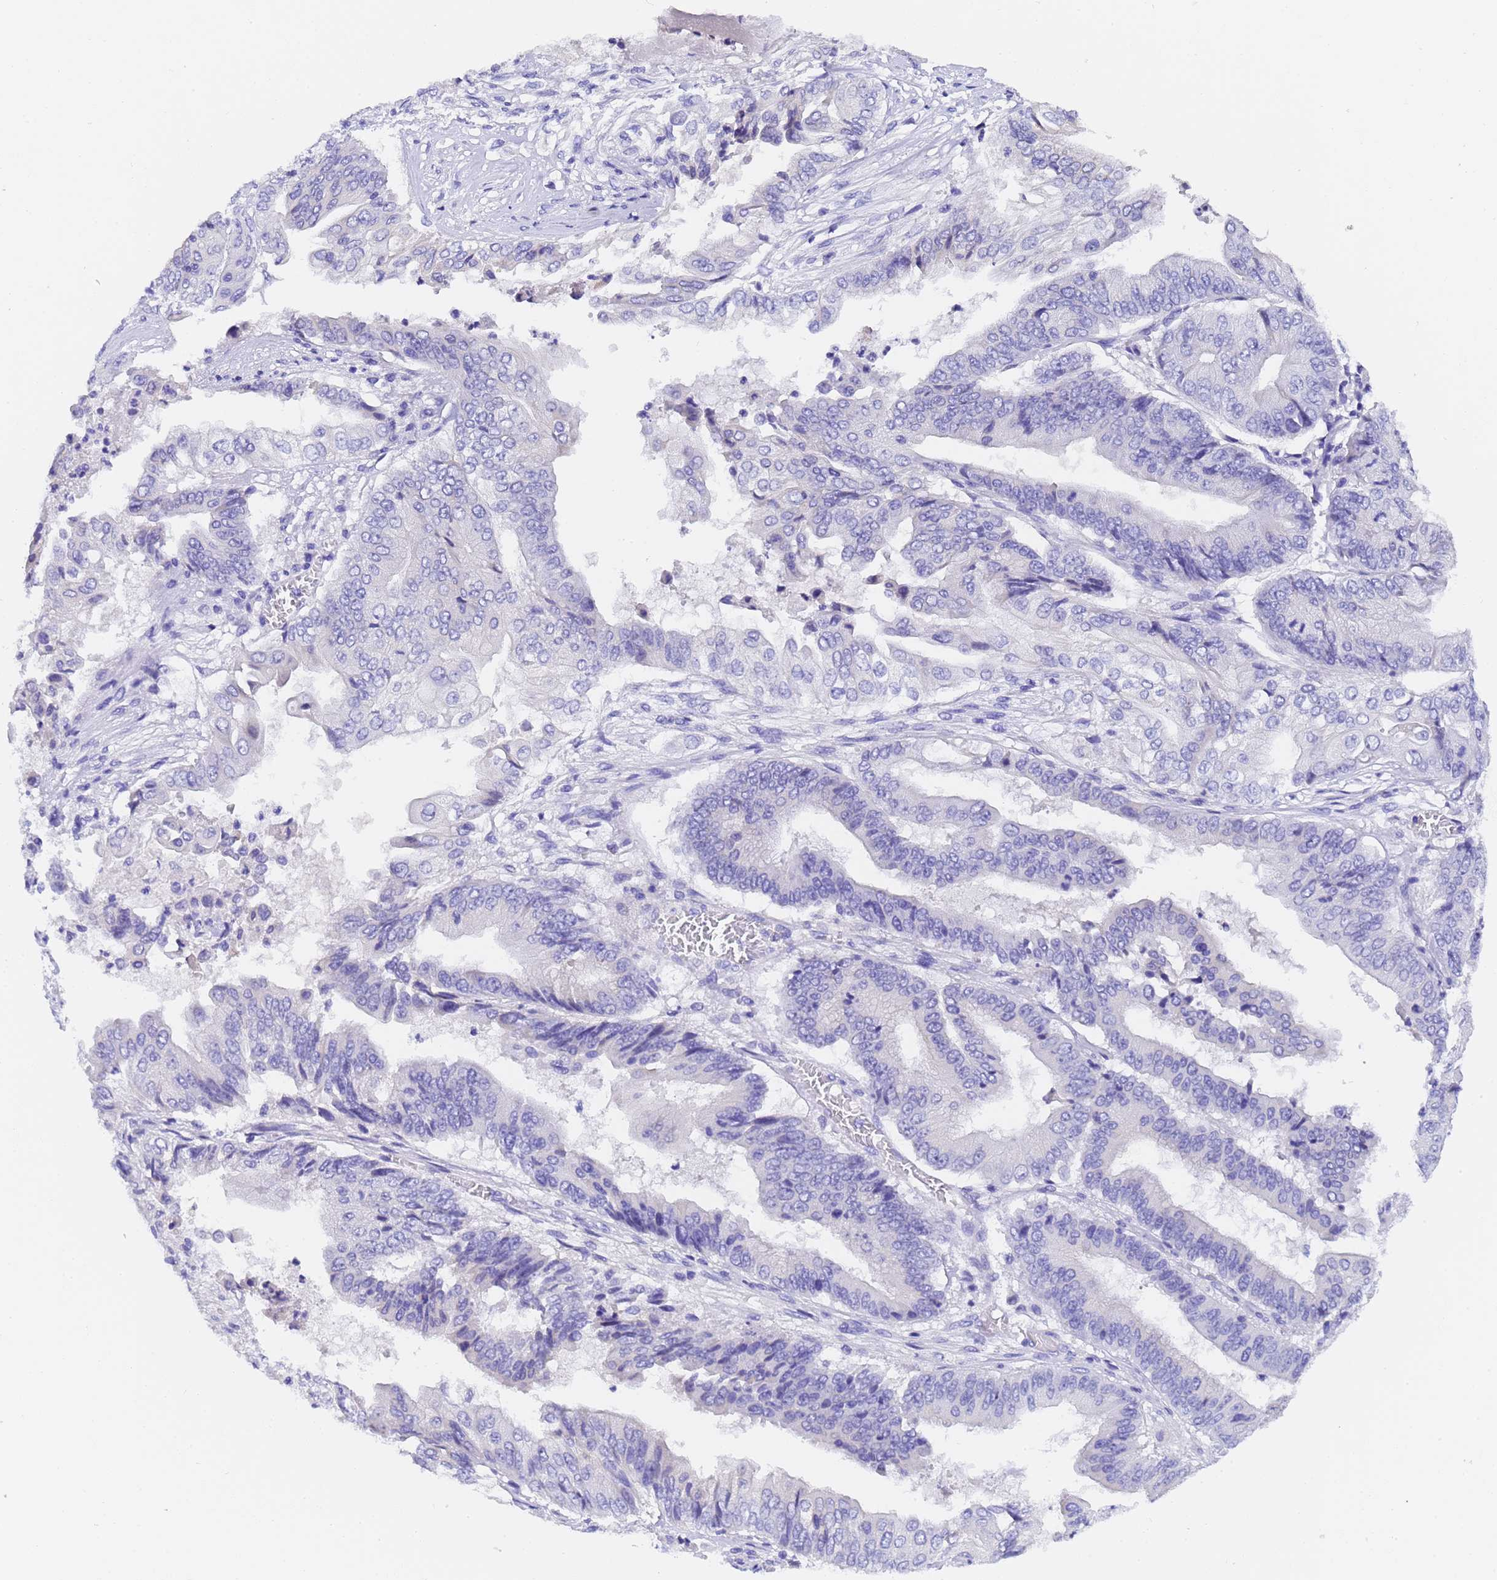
{"staining": {"intensity": "negative", "quantity": "none", "location": "none"}, "tissue": "pancreatic cancer", "cell_type": "Tumor cells", "image_type": "cancer", "snomed": [{"axis": "morphology", "description": "Adenocarcinoma, NOS"}, {"axis": "topography", "description": "Pancreas"}], "caption": "DAB (3,3'-diaminobenzidine) immunohistochemical staining of adenocarcinoma (pancreatic) reveals no significant positivity in tumor cells.", "gene": "GABRA1", "patient": {"sex": "female", "age": 77}}